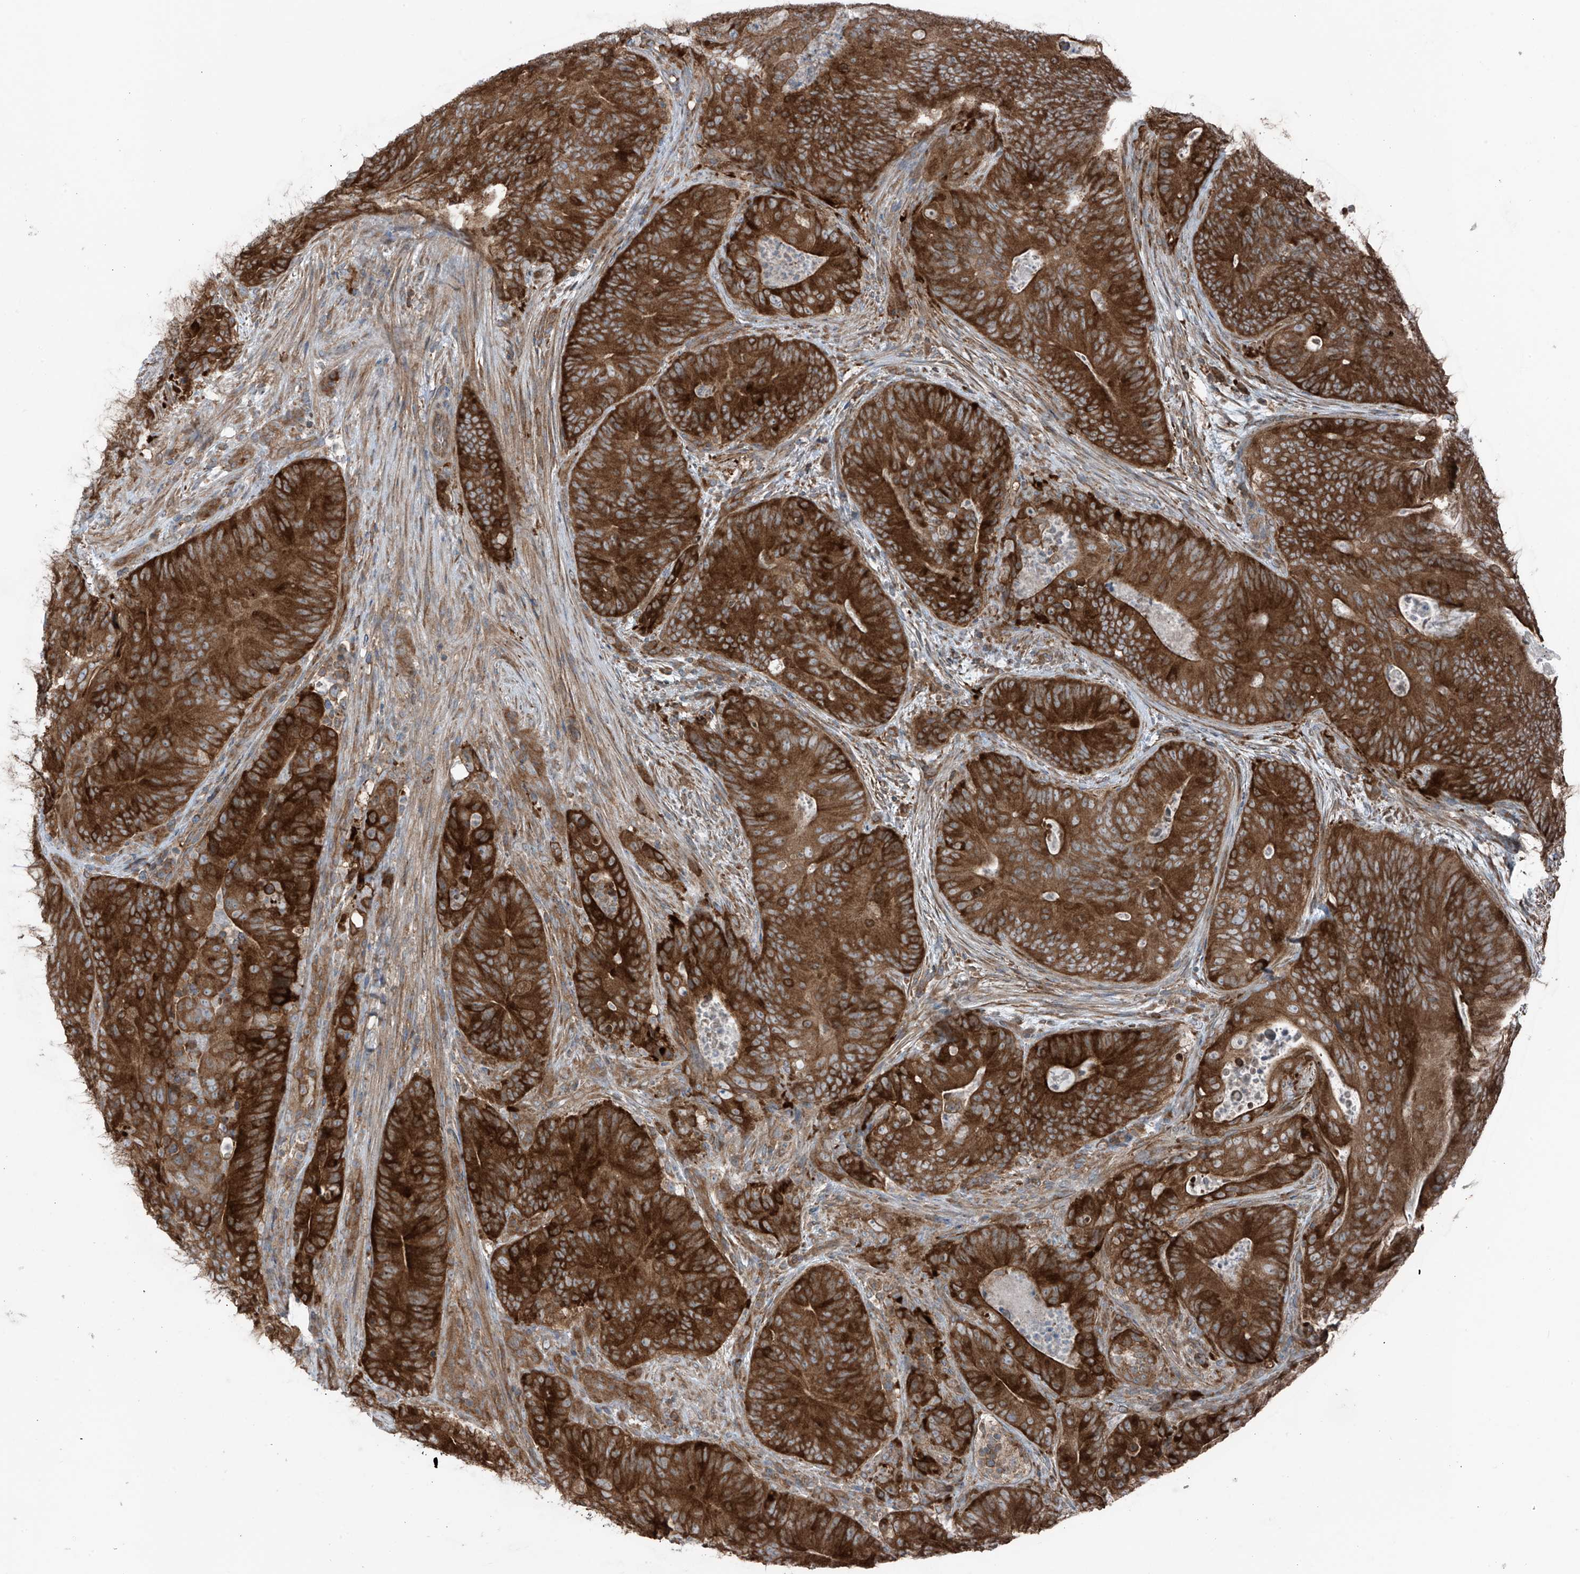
{"staining": {"intensity": "strong", "quantity": ">75%", "location": "cytoplasmic/membranous"}, "tissue": "colorectal cancer", "cell_type": "Tumor cells", "image_type": "cancer", "snomed": [{"axis": "morphology", "description": "Normal tissue, NOS"}, {"axis": "topography", "description": "Colon"}], "caption": "Immunohistochemistry (IHC) of human colorectal cancer displays high levels of strong cytoplasmic/membranous staining in approximately >75% of tumor cells.", "gene": "TXNDC9", "patient": {"sex": "female", "age": 82}}